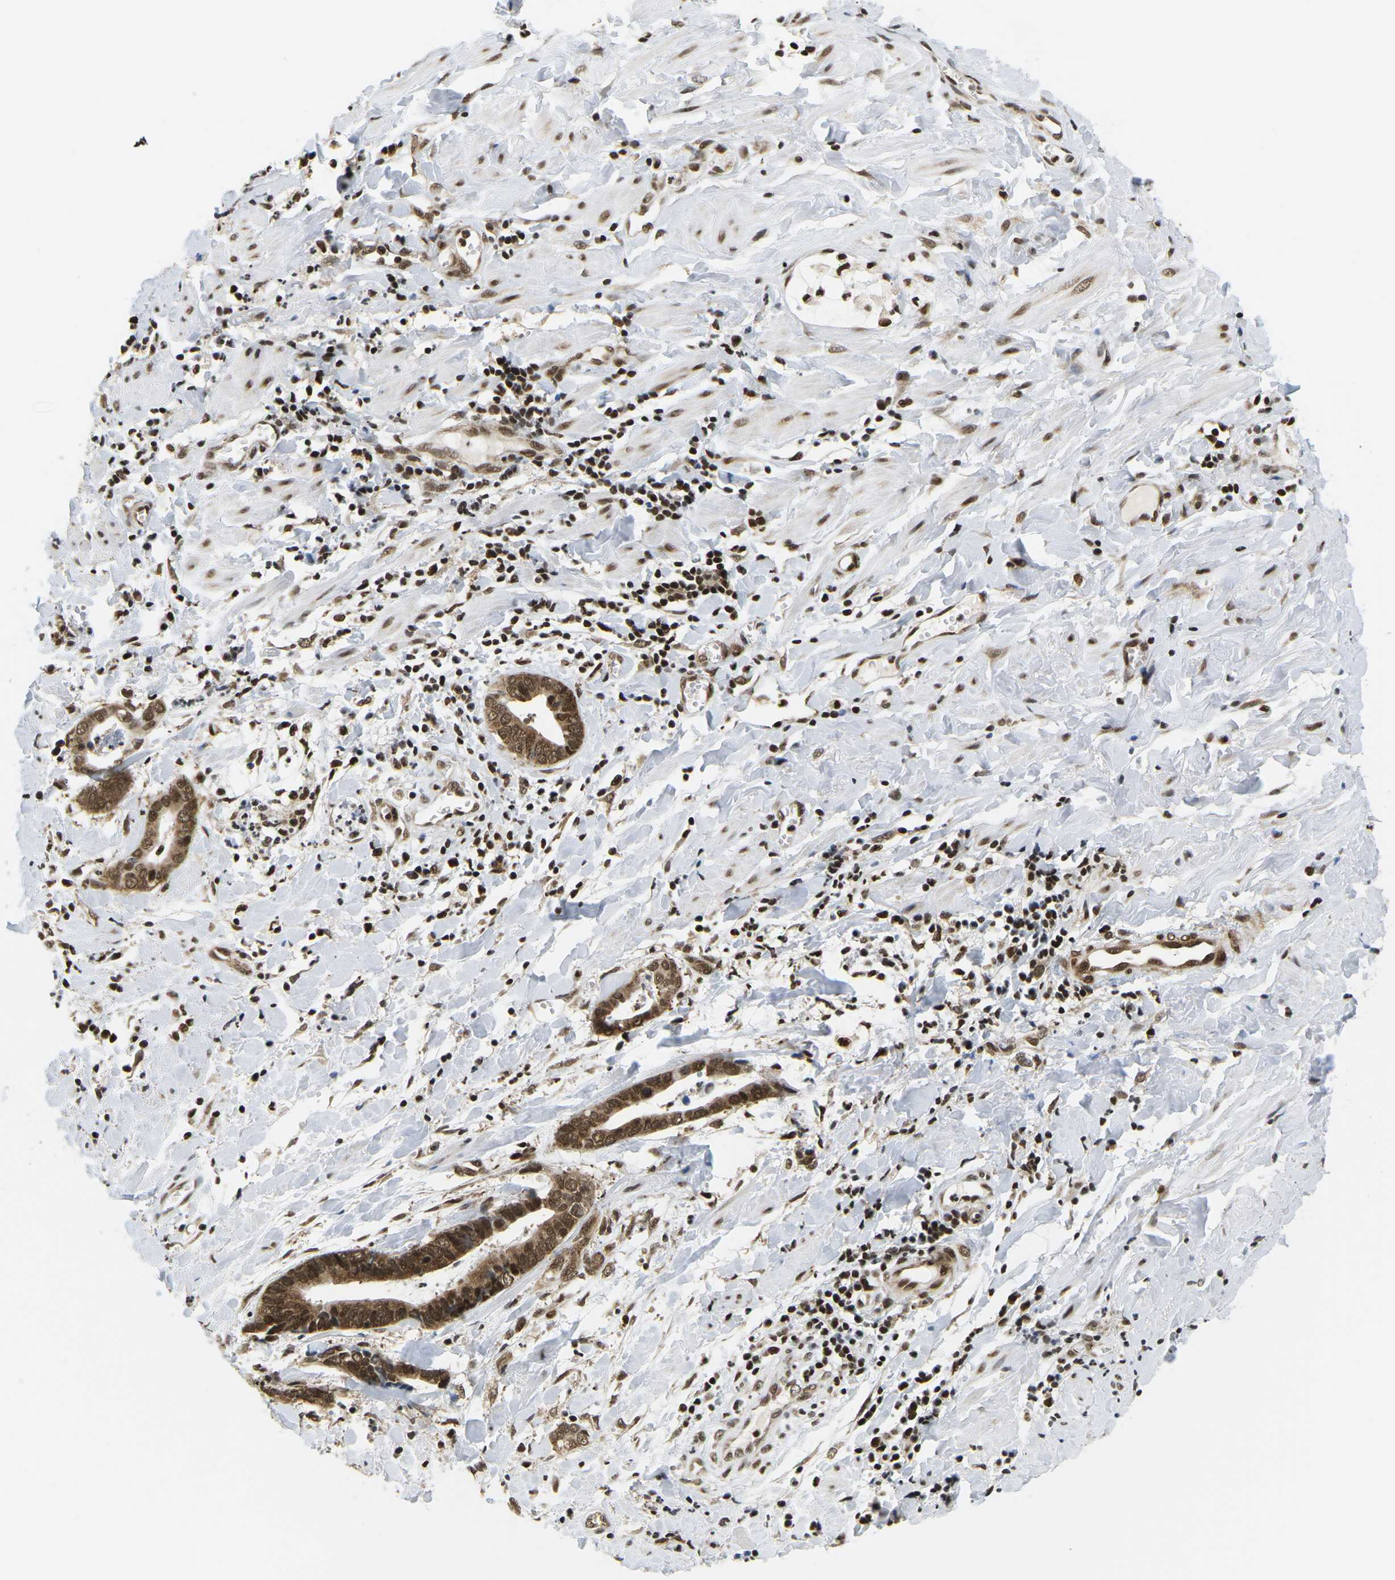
{"staining": {"intensity": "strong", "quantity": ">75%", "location": "cytoplasmic/membranous,nuclear"}, "tissue": "cervical cancer", "cell_type": "Tumor cells", "image_type": "cancer", "snomed": [{"axis": "morphology", "description": "Adenocarcinoma, NOS"}, {"axis": "topography", "description": "Cervix"}], "caption": "Tumor cells reveal high levels of strong cytoplasmic/membranous and nuclear staining in about >75% of cells in cervical cancer (adenocarcinoma).", "gene": "CELF1", "patient": {"sex": "female", "age": 44}}